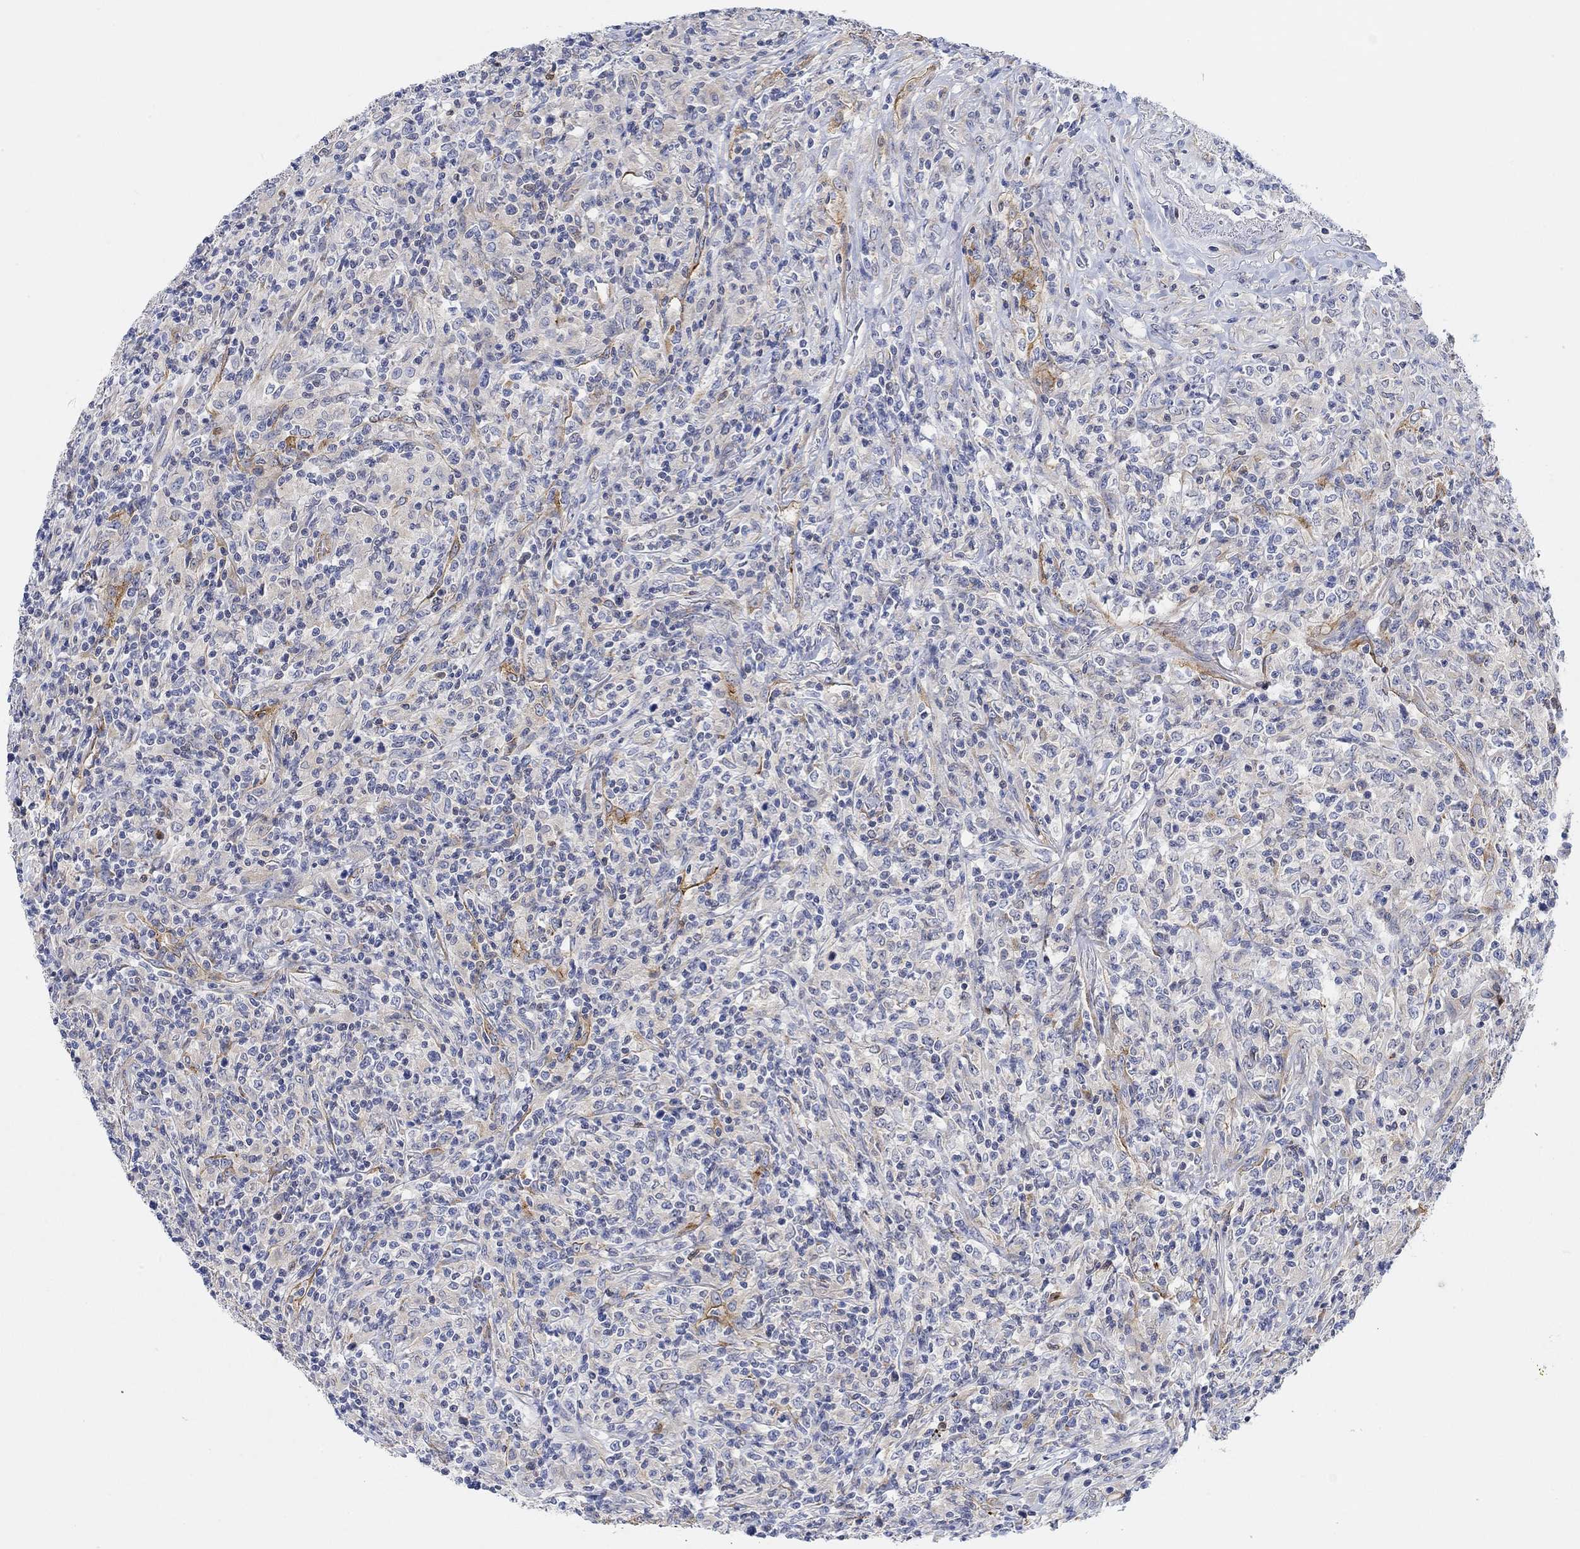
{"staining": {"intensity": "negative", "quantity": "none", "location": "none"}, "tissue": "lymphoma", "cell_type": "Tumor cells", "image_type": "cancer", "snomed": [{"axis": "morphology", "description": "Malignant lymphoma, non-Hodgkin's type, High grade"}, {"axis": "topography", "description": "Lung"}], "caption": "The photomicrograph exhibits no staining of tumor cells in lymphoma. (Brightfield microscopy of DAB (3,3'-diaminobenzidine) immunohistochemistry at high magnification).", "gene": "RGS1", "patient": {"sex": "male", "age": 79}}